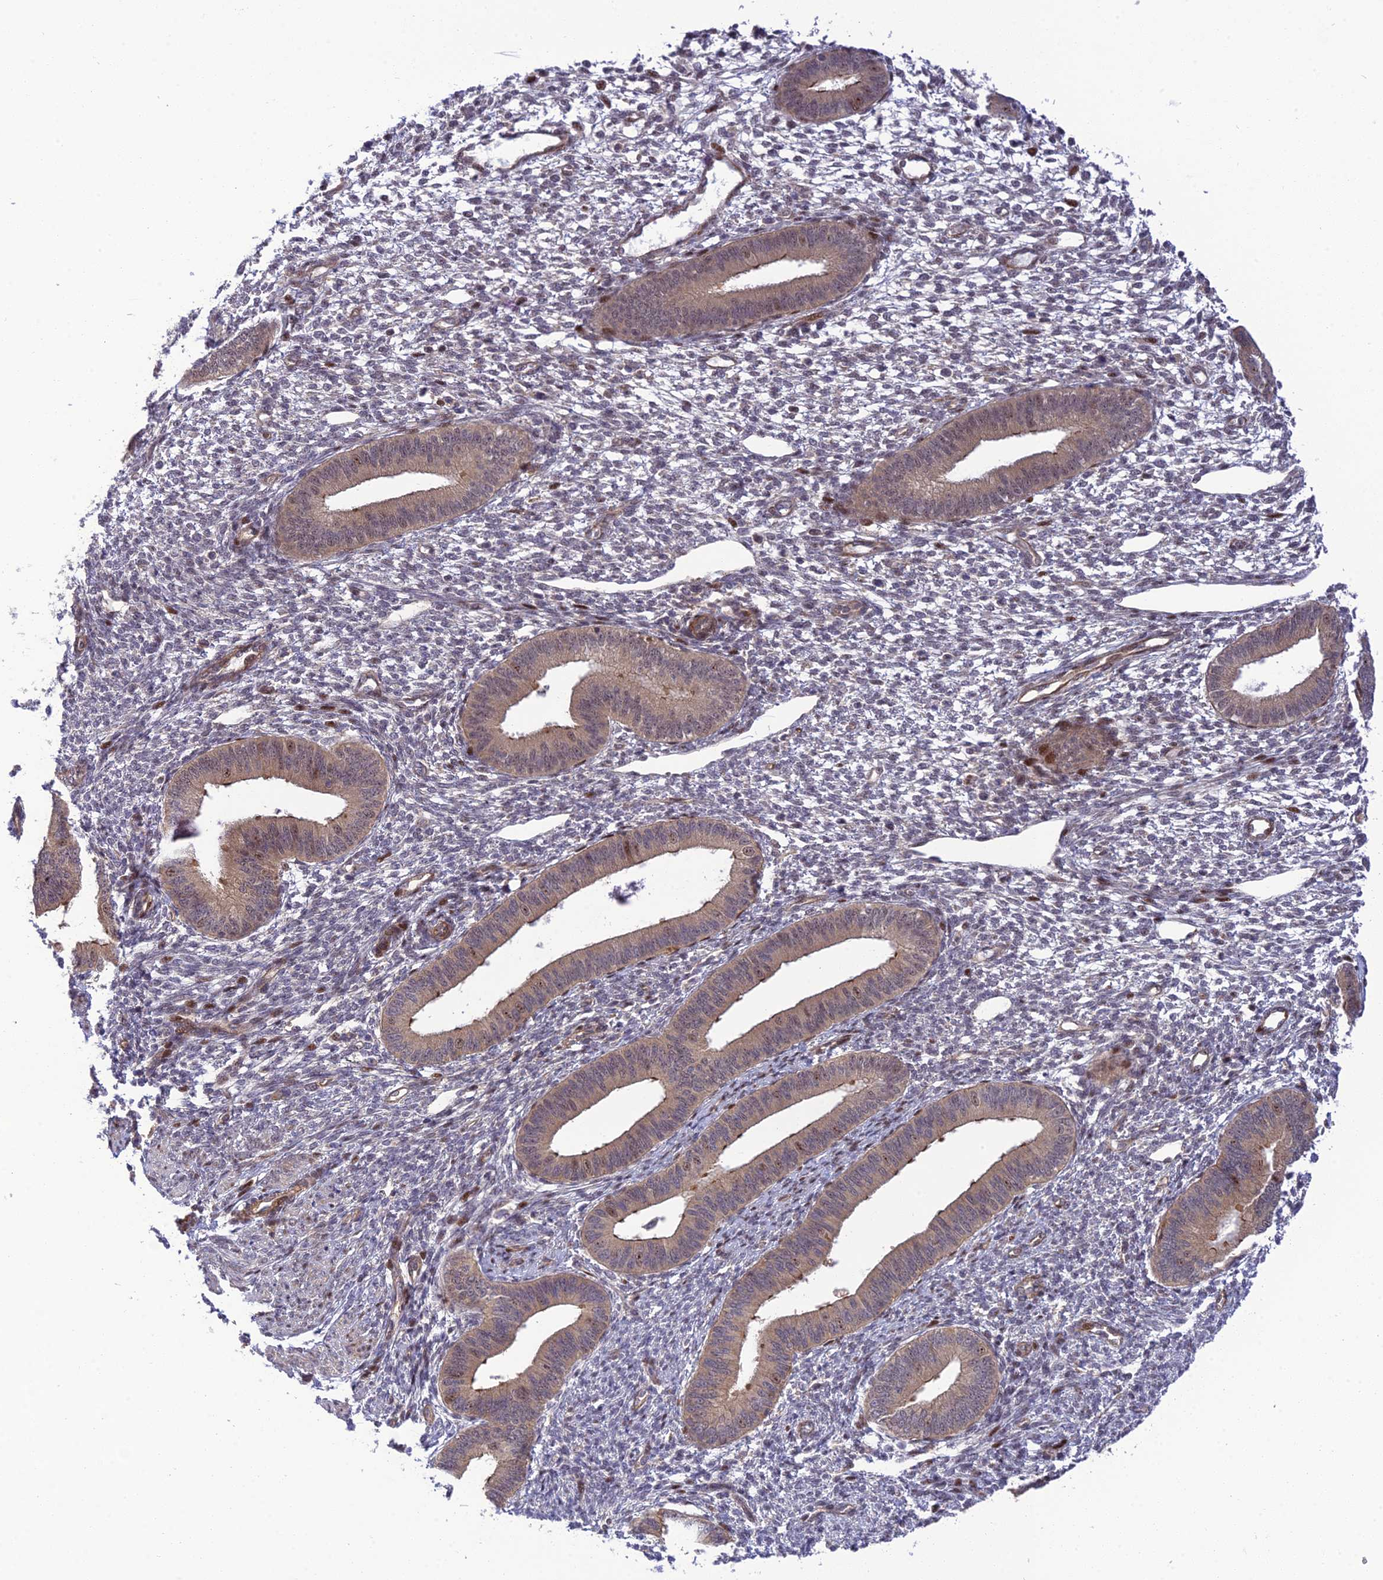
{"staining": {"intensity": "negative", "quantity": "none", "location": "none"}, "tissue": "endometrium", "cell_type": "Cells in endometrial stroma", "image_type": "normal", "snomed": [{"axis": "morphology", "description": "Normal tissue, NOS"}, {"axis": "topography", "description": "Endometrium"}], "caption": "Immunohistochemistry photomicrograph of benign human endometrium stained for a protein (brown), which reveals no staining in cells in endometrial stroma.", "gene": "ZNF584", "patient": {"sex": "female", "age": 46}}